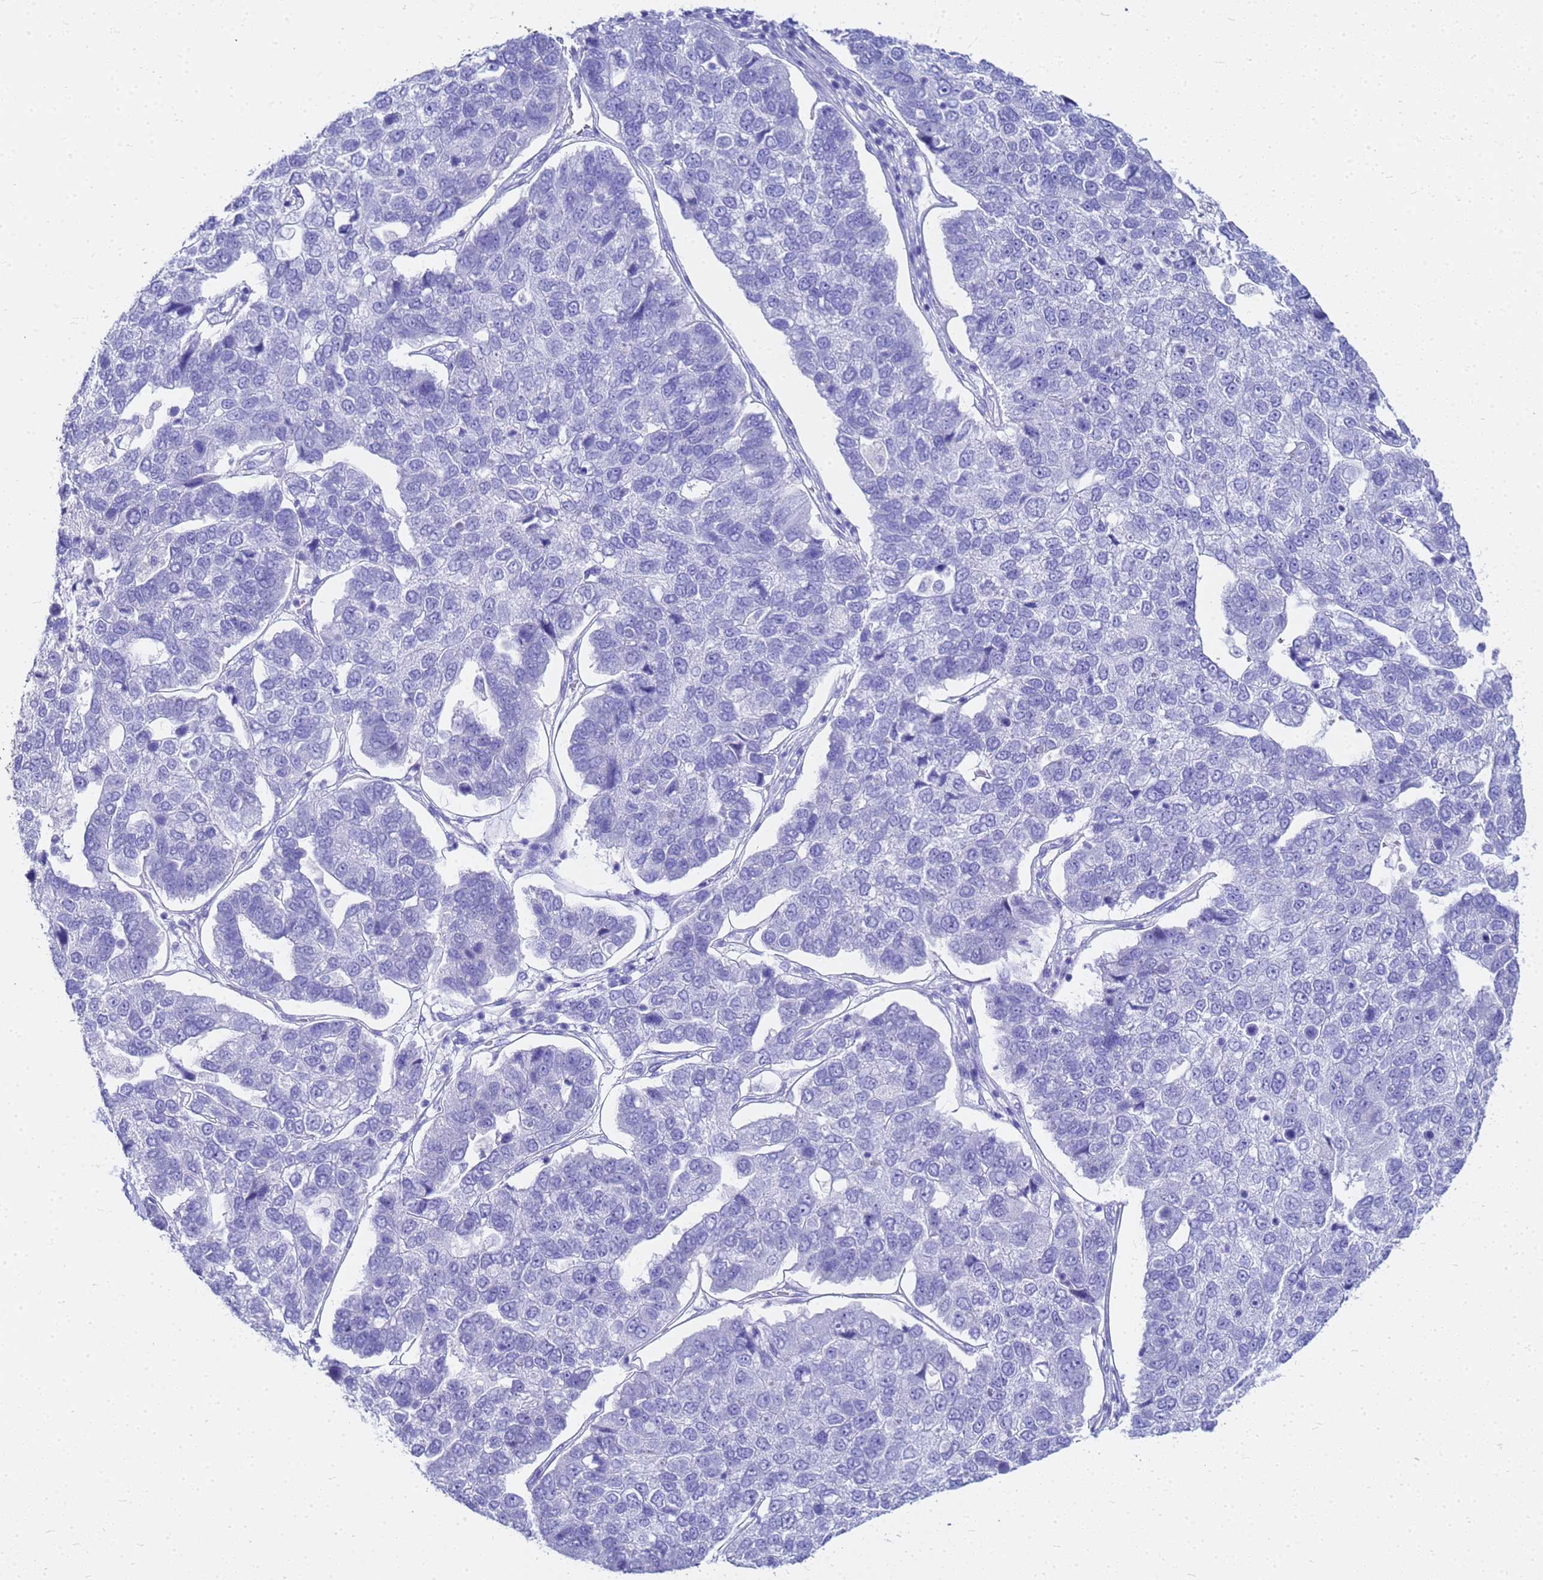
{"staining": {"intensity": "negative", "quantity": "none", "location": "none"}, "tissue": "pancreatic cancer", "cell_type": "Tumor cells", "image_type": "cancer", "snomed": [{"axis": "morphology", "description": "Adenocarcinoma, NOS"}, {"axis": "topography", "description": "Pancreas"}], "caption": "DAB immunohistochemical staining of pancreatic cancer (adenocarcinoma) reveals no significant staining in tumor cells.", "gene": "CKB", "patient": {"sex": "female", "age": 61}}